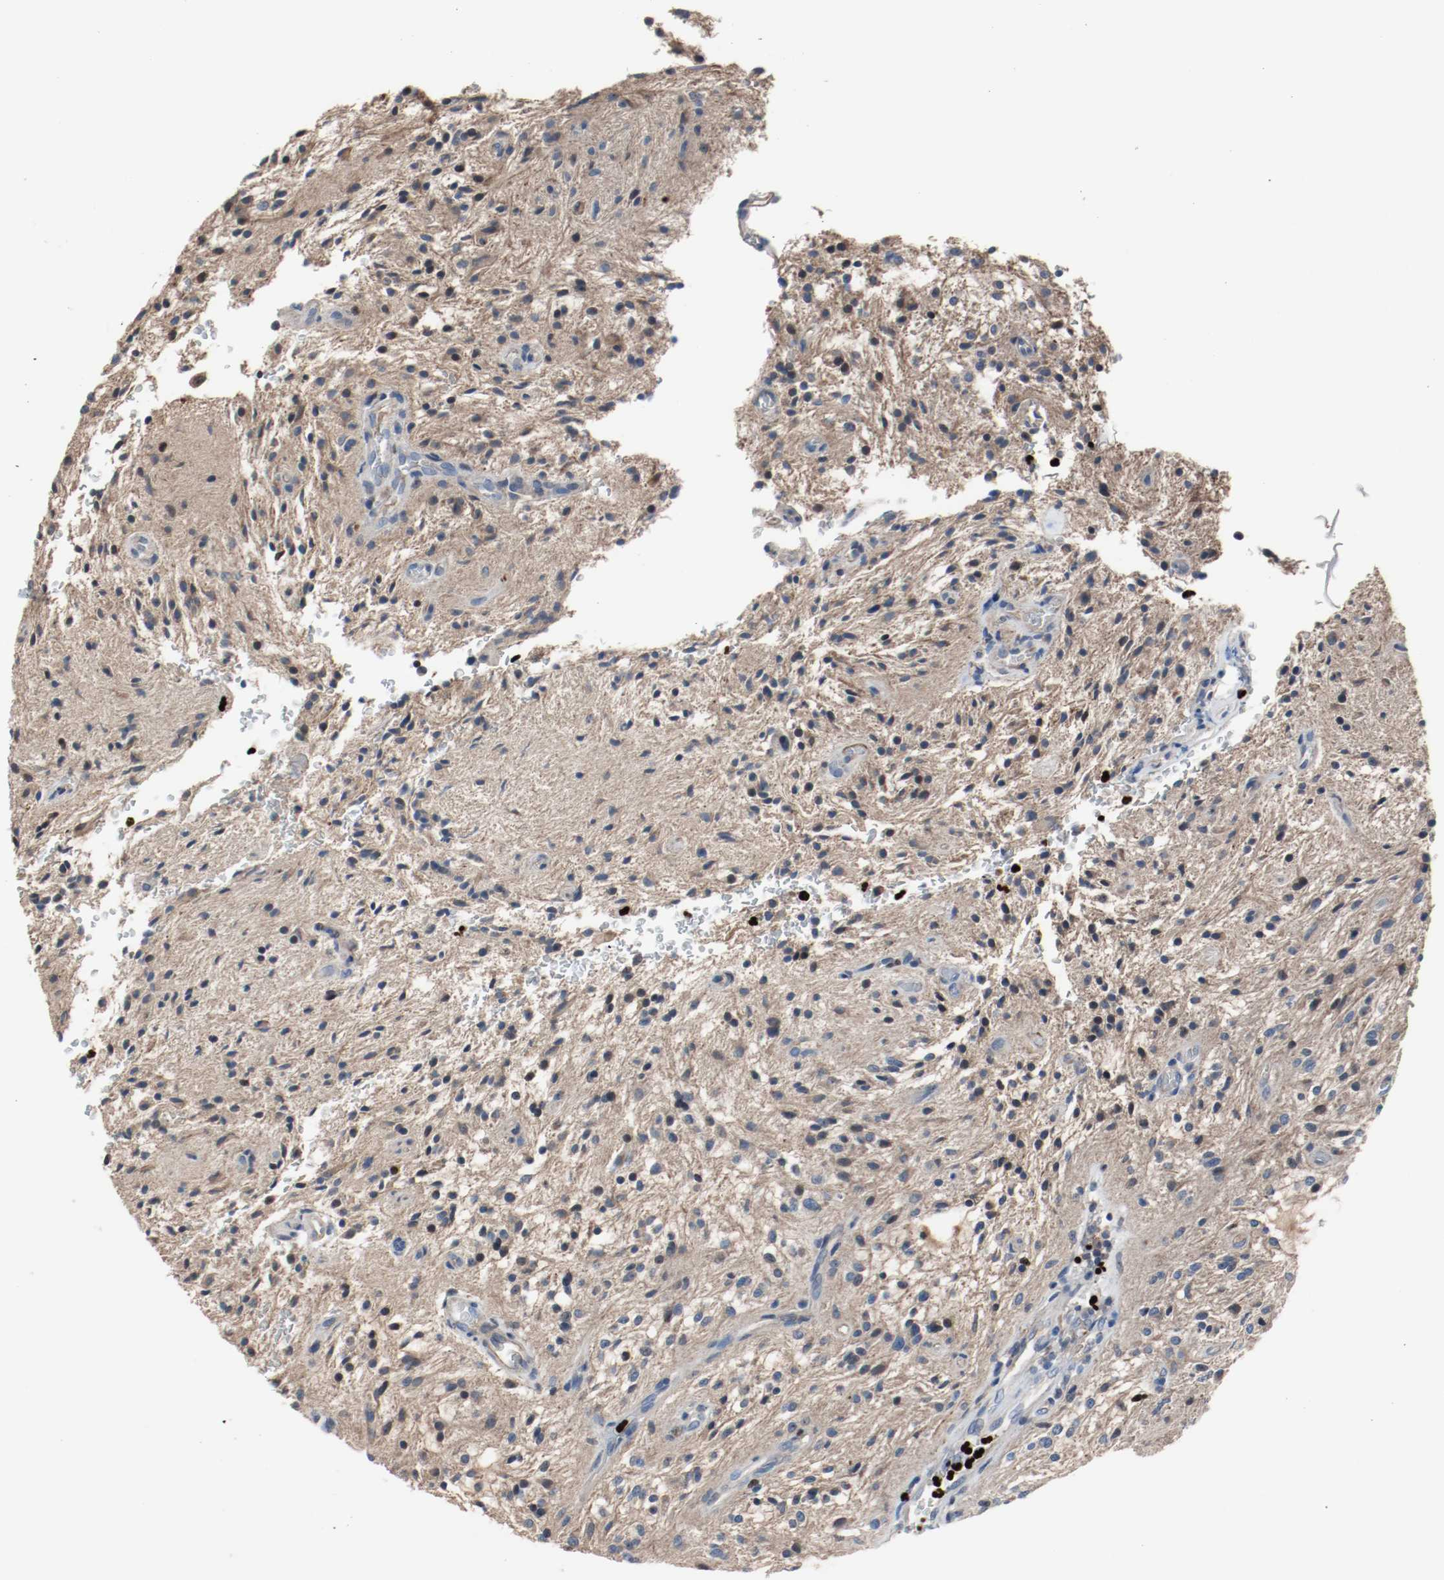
{"staining": {"intensity": "negative", "quantity": "none", "location": "none"}, "tissue": "glioma", "cell_type": "Tumor cells", "image_type": "cancer", "snomed": [{"axis": "morphology", "description": "Glioma, malignant, NOS"}, {"axis": "topography", "description": "Cerebellum"}], "caption": "Immunohistochemistry of glioma (malignant) reveals no expression in tumor cells.", "gene": "BLK", "patient": {"sex": "female", "age": 10}}